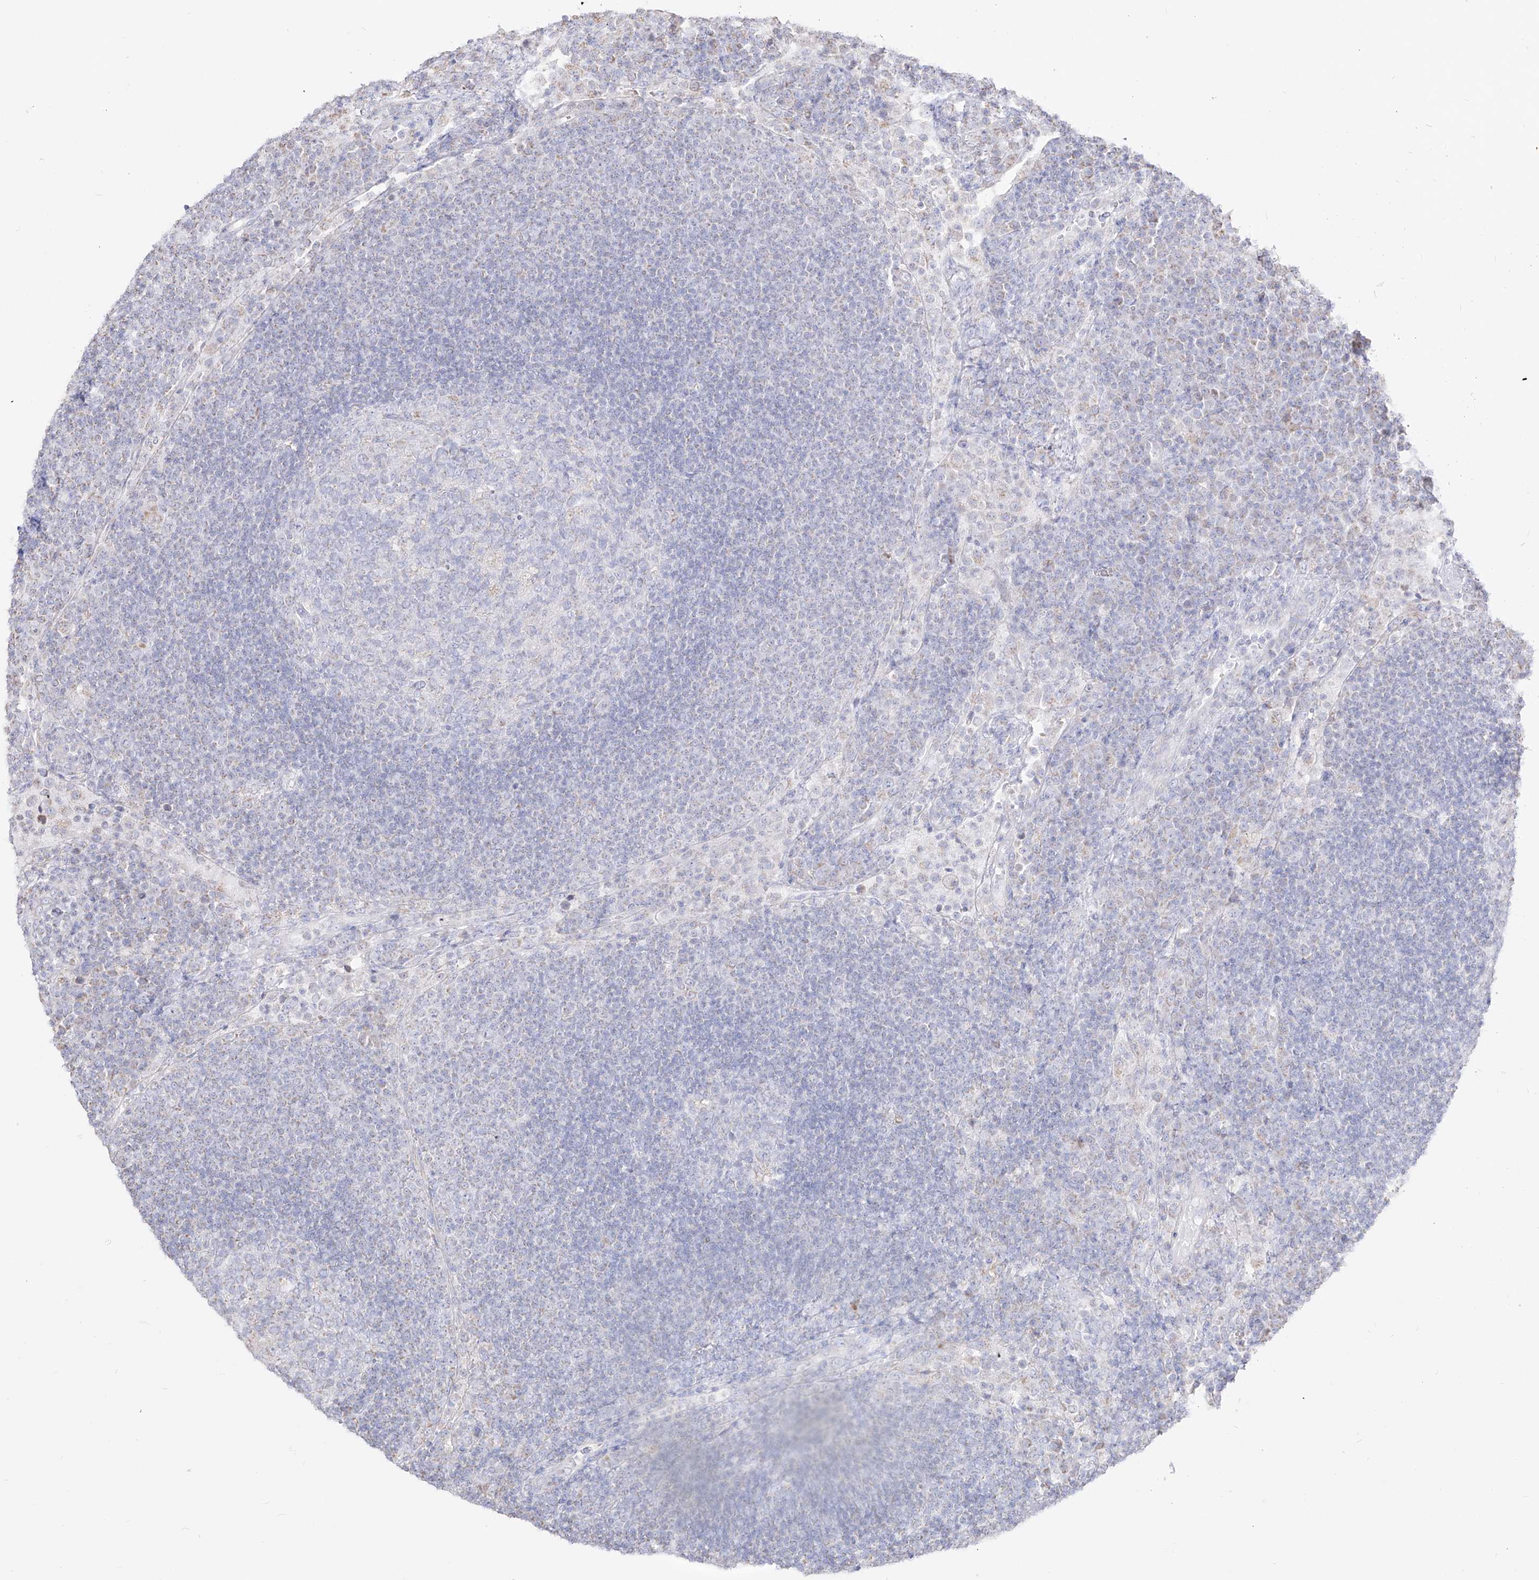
{"staining": {"intensity": "negative", "quantity": "none", "location": "none"}, "tissue": "lymph node", "cell_type": "Germinal center cells", "image_type": "normal", "snomed": [{"axis": "morphology", "description": "Normal tissue, NOS"}, {"axis": "topography", "description": "Lymph node"}], "caption": "DAB immunohistochemical staining of benign lymph node displays no significant positivity in germinal center cells. (Brightfield microscopy of DAB immunohistochemistry (IHC) at high magnification).", "gene": "RCHY1", "patient": {"sex": "female", "age": 53}}